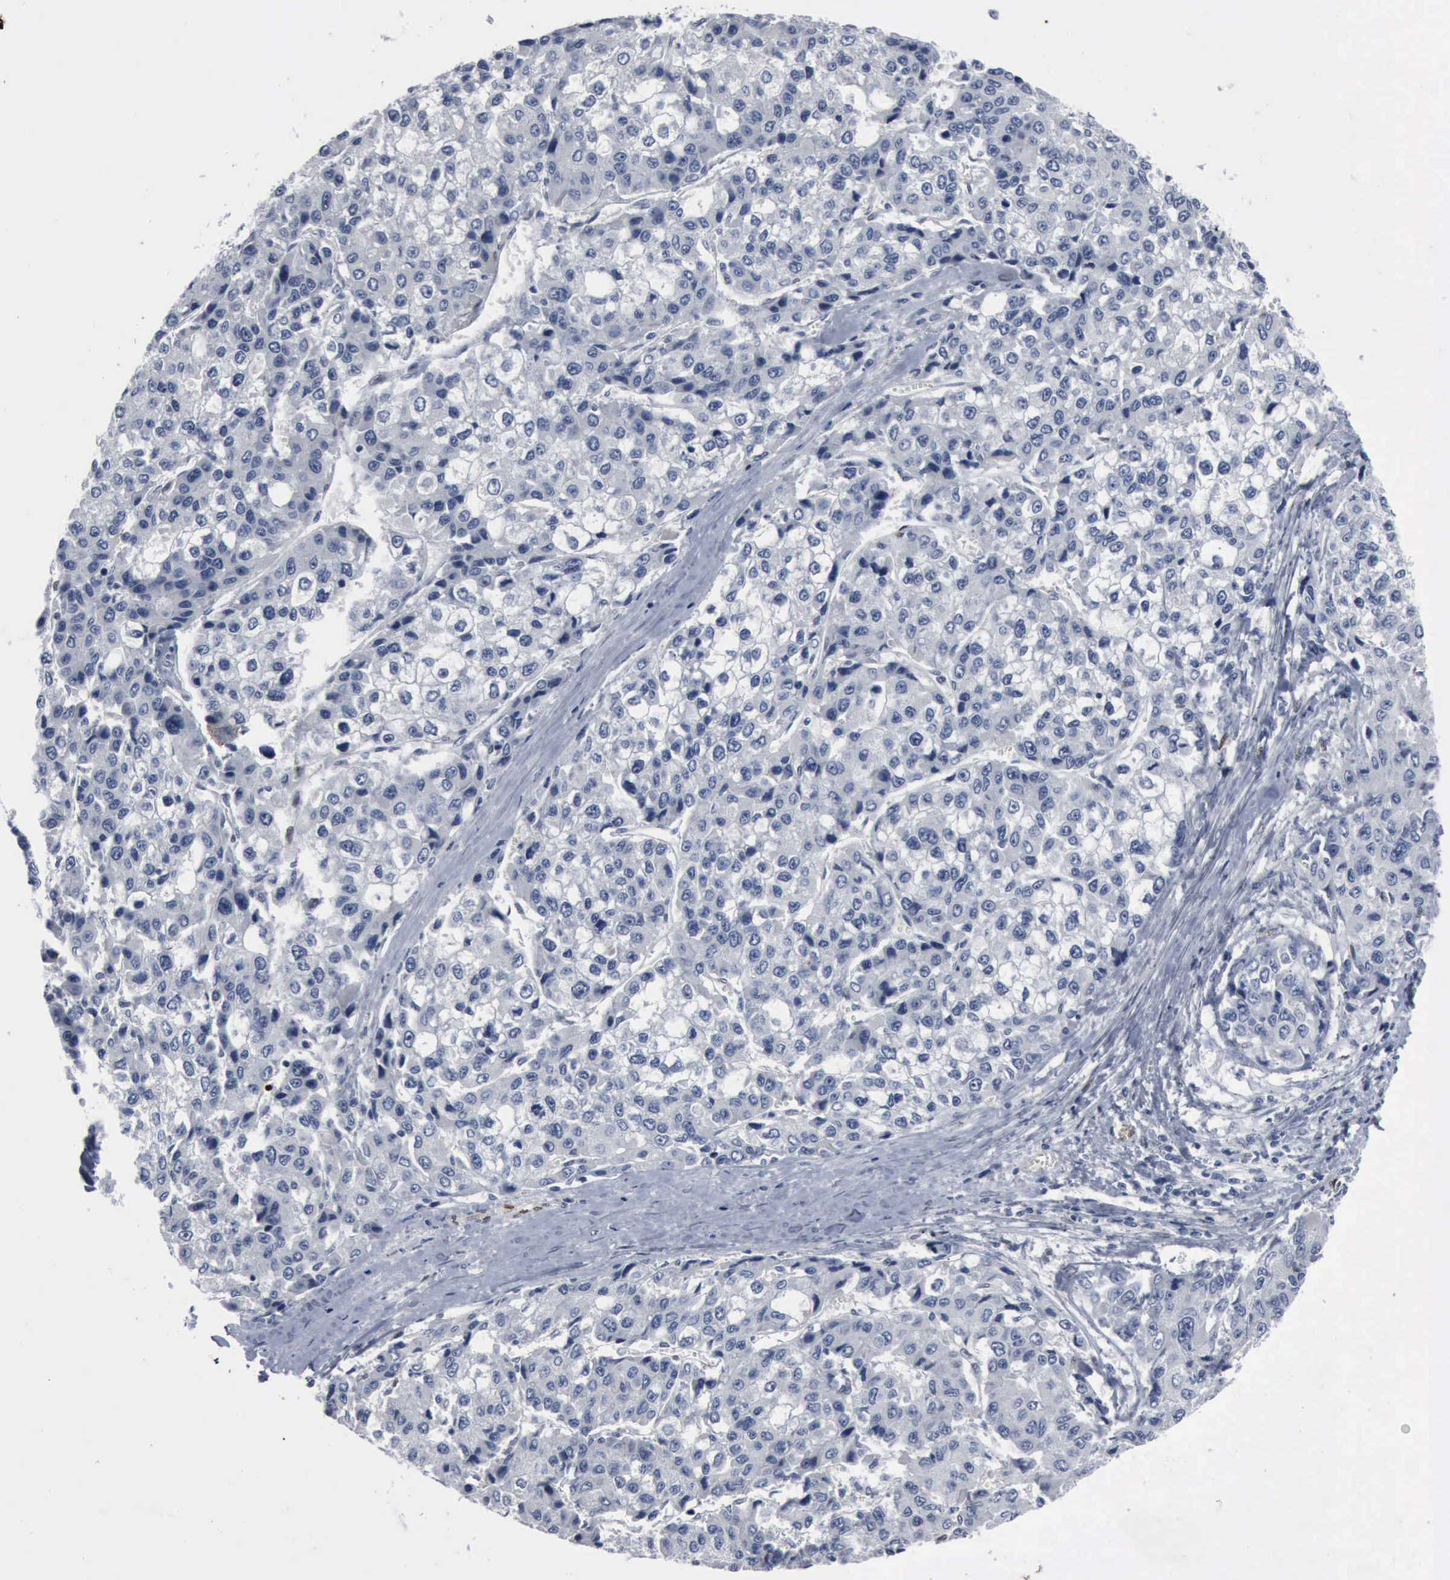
{"staining": {"intensity": "negative", "quantity": "none", "location": "none"}, "tissue": "liver cancer", "cell_type": "Tumor cells", "image_type": "cancer", "snomed": [{"axis": "morphology", "description": "Carcinoma, Hepatocellular, NOS"}, {"axis": "topography", "description": "Liver"}], "caption": "A high-resolution micrograph shows immunohistochemistry staining of liver cancer (hepatocellular carcinoma), which demonstrates no significant expression in tumor cells.", "gene": "FGF2", "patient": {"sex": "female", "age": 66}}